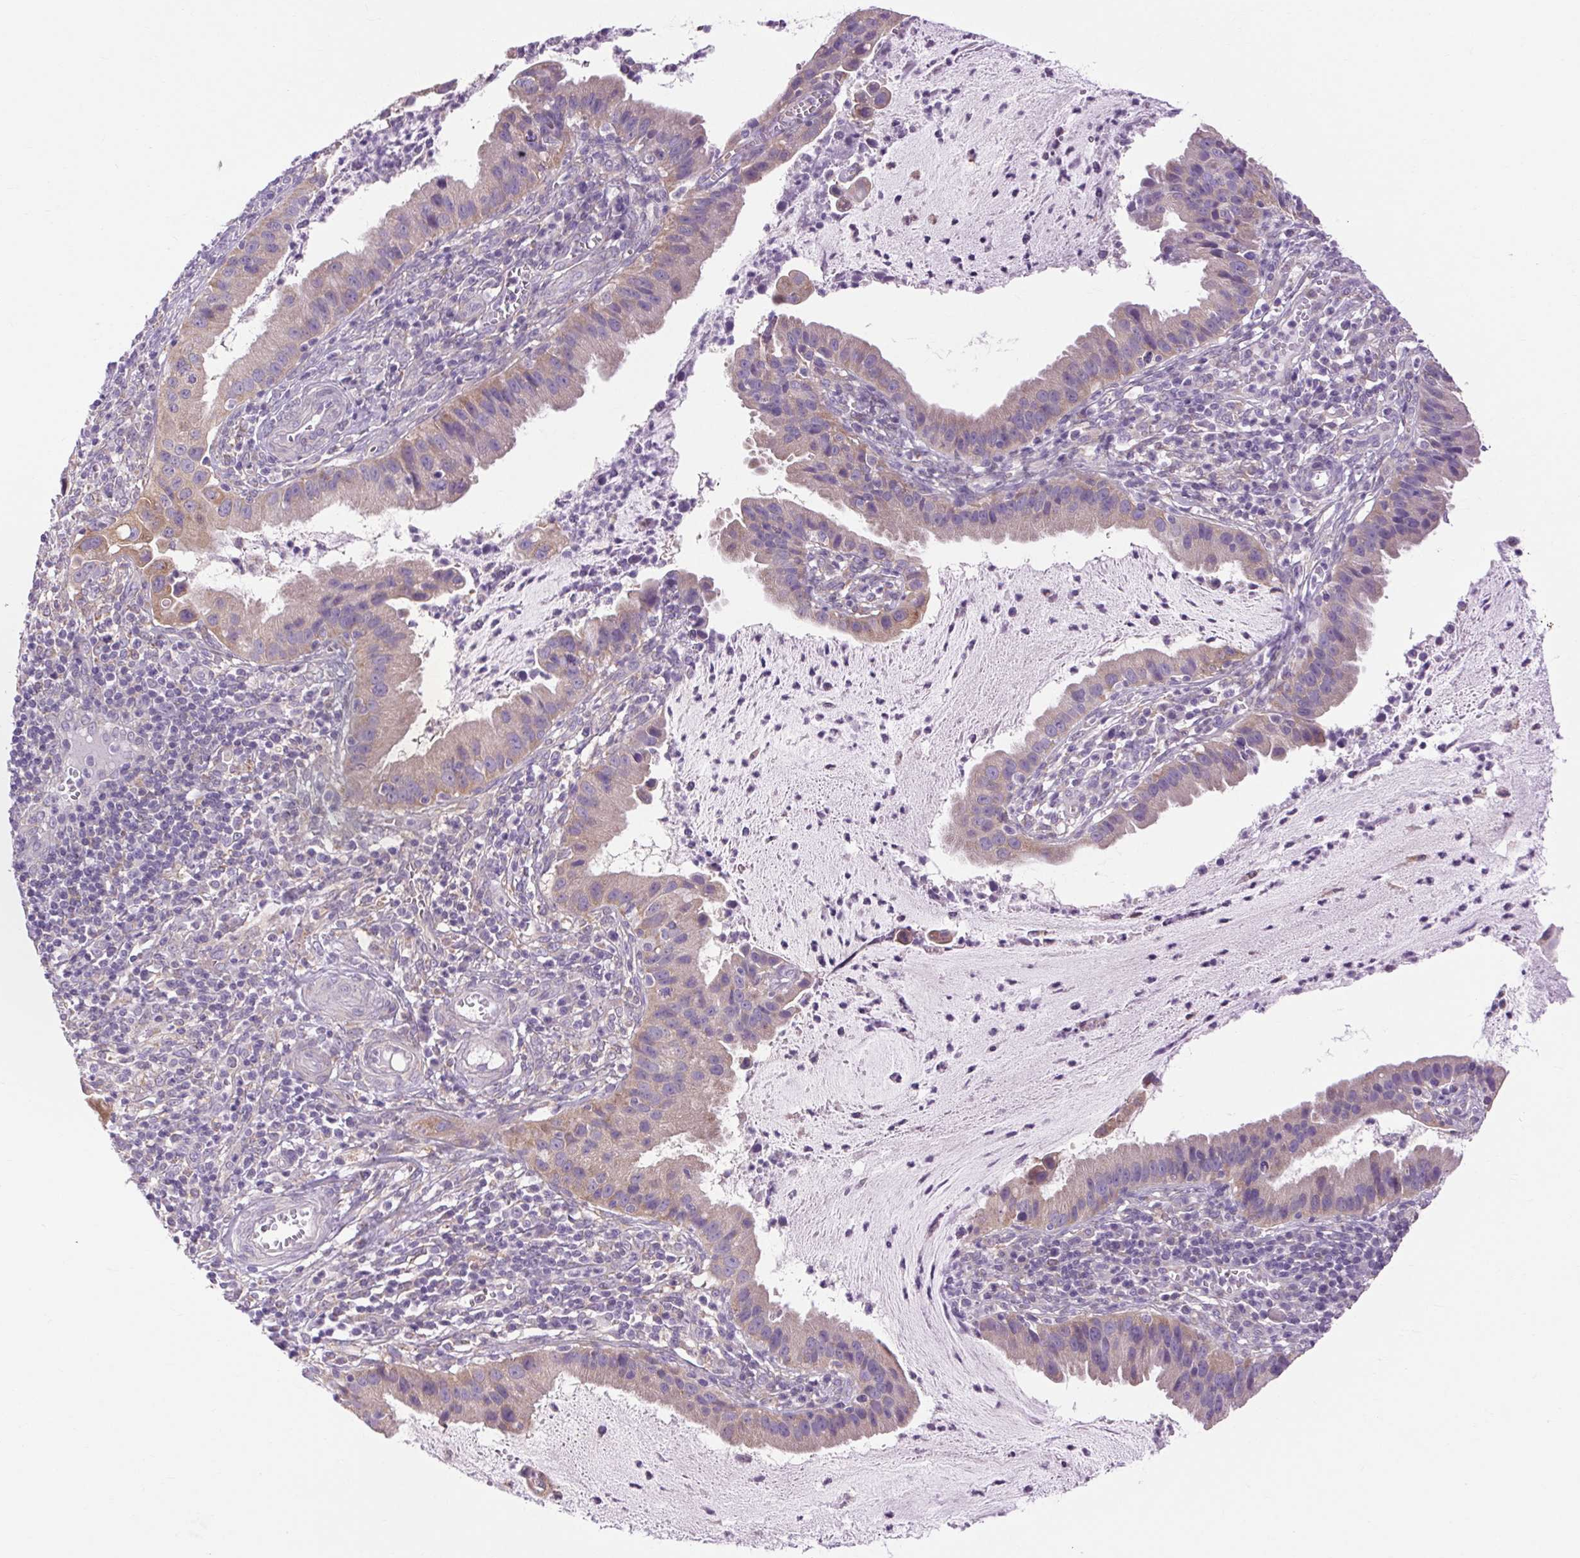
{"staining": {"intensity": "moderate", "quantity": "25%-75%", "location": "cytoplasmic/membranous"}, "tissue": "cervical cancer", "cell_type": "Tumor cells", "image_type": "cancer", "snomed": [{"axis": "morphology", "description": "Adenocarcinoma, NOS"}, {"axis": "topography", "description": "Cervix"}], "caption": "Immunohistochemistry (IHC) staining of cervical cancer (adenocarcinoma), which exhibits medium levels of moderate cytoplasmic/membranous expression in about 25%-75% of tumor cells indicating moderate cytoplasmic/membranous protein staining. The staining was performed using DAB (3,3'-diaminobenzidine) (brown) for protein detection and nuclei were counterstained in hematoxylin (blue).", "gene": "SOWAHC", "patient": {"sex": "female", "age": 34}}